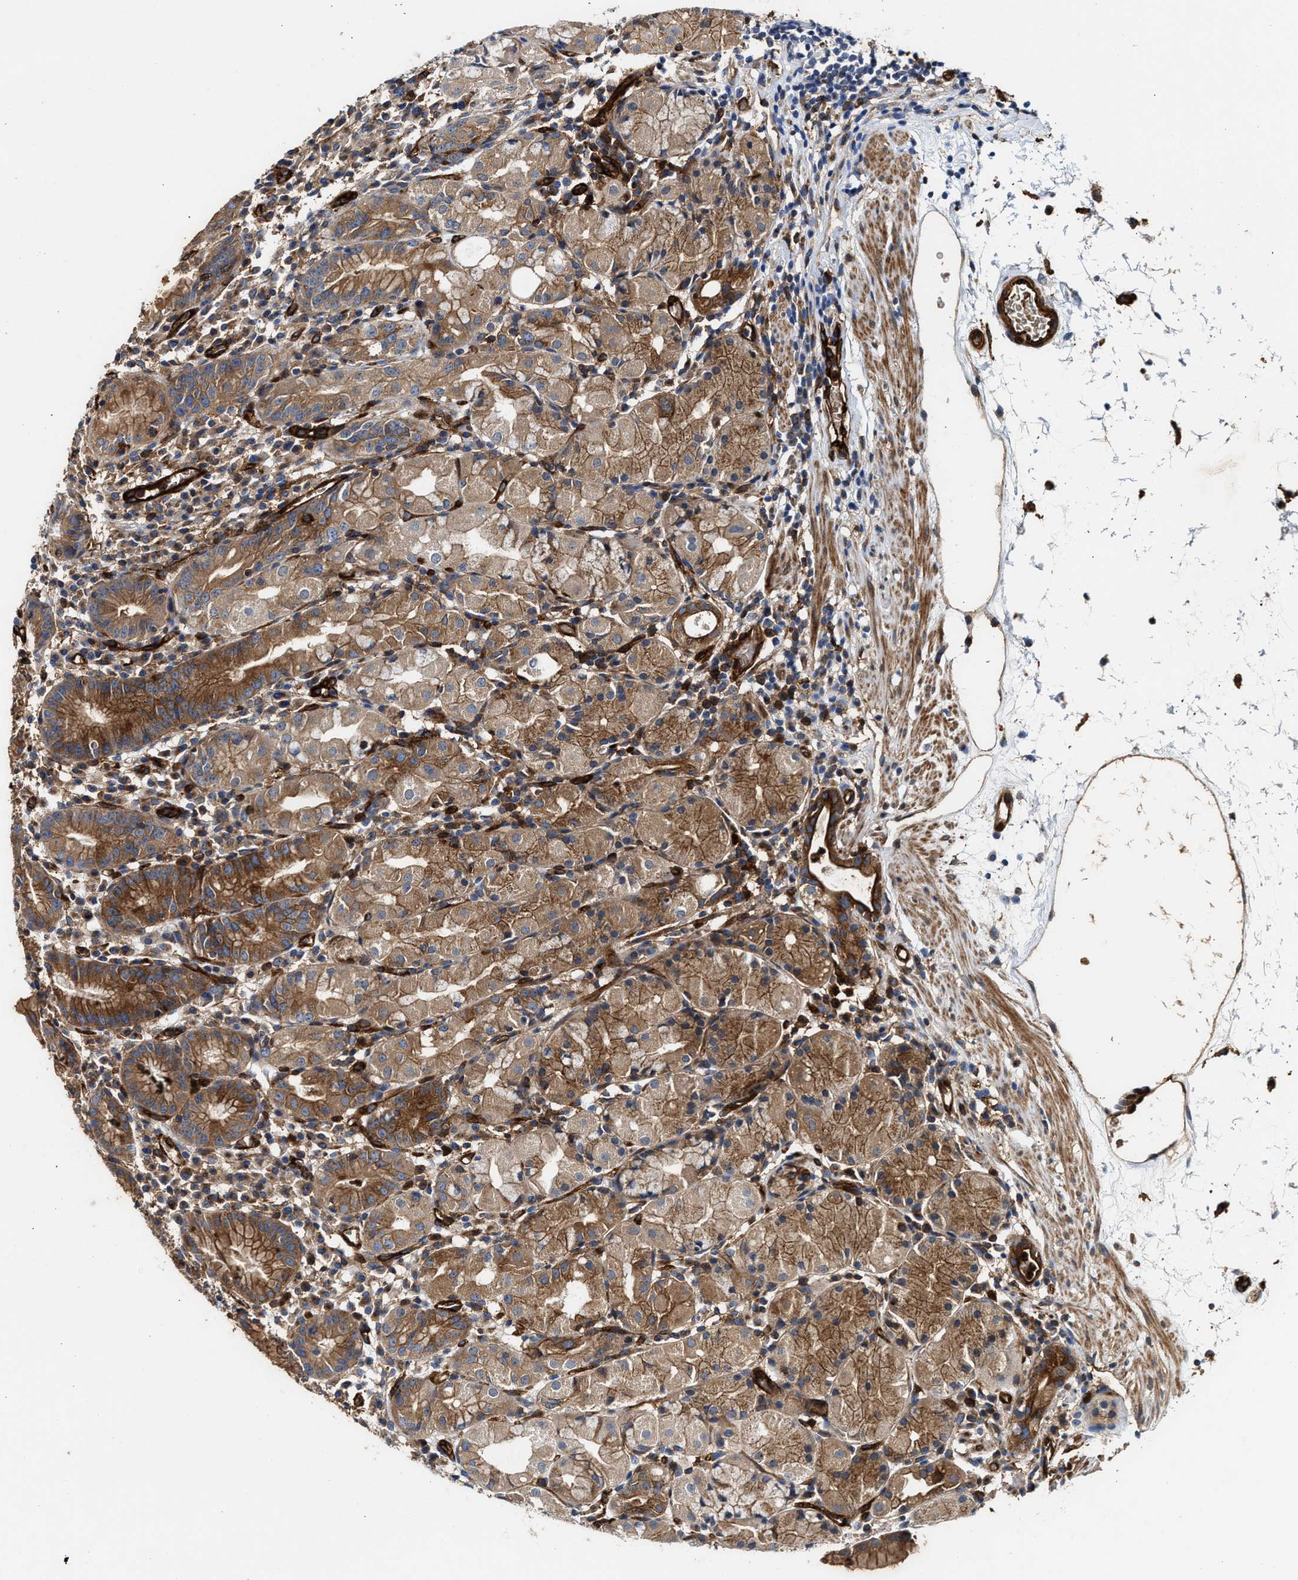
{"staining": {"intensity": "moderate", "quantity": ">75%", "location": "cytoplasmic/membranous"}, "tissue": "stomach", "cell_type": "Glandular cells", "image_type": "normal", "snomed": [{"axis": "morphology", "description": "Normal tissue, NOS"}, {"axis": "topography", "description": "Stomach"}, {"axis": "topography", "description": "Stomach, lower"}], "caption": "A micrograph of stomach stained for a protein demonstrates moderate cytoplasmic/membranous brown staining in glandular cells.", "gene": "HIP1", "patient": {"sex": "female", "age": 75}}